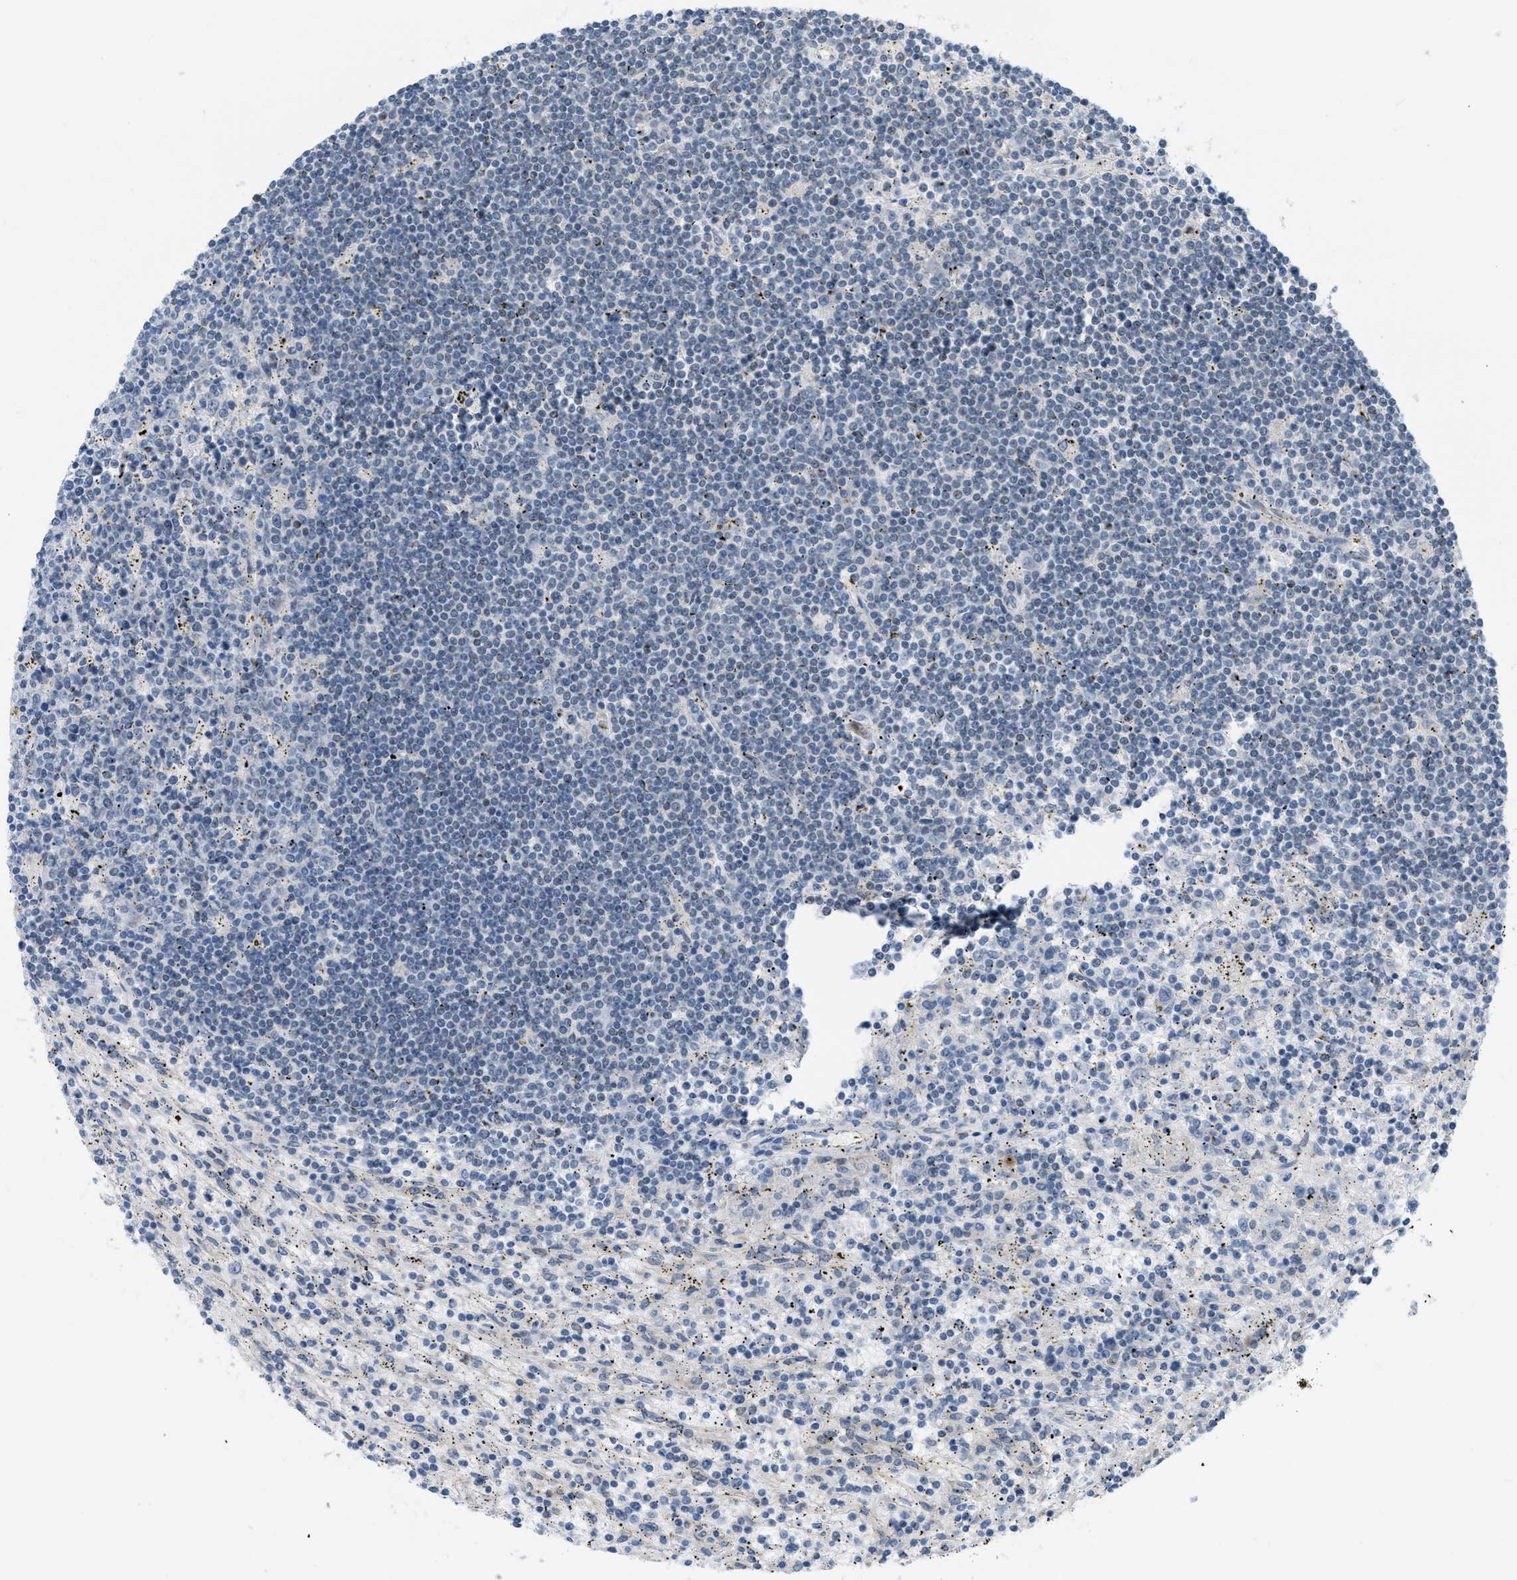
{"staining": {"intensity": "negative", "quantity": "none", "location": "none"}, "tissue": "lymphoma", "cell_type": "Tumor cells", "image_type": "cancer", "snomed": [{"axis": "morphology", "description": "Malignant lymphoma, non-Hodgkin's type, Low grade"}, {"axis": "topography", "description": "Spleen"}], "caption": "Low-grade malignant lymphoma, non-Hodgkin's type was stained to show a protein in brown. There is no significant staining in tumor cells. (Immunohistochemistry, brightfield microscopy, high magnification).", "gene": "IFNLR1", "patient": {"sex": "male", "age": 76}}